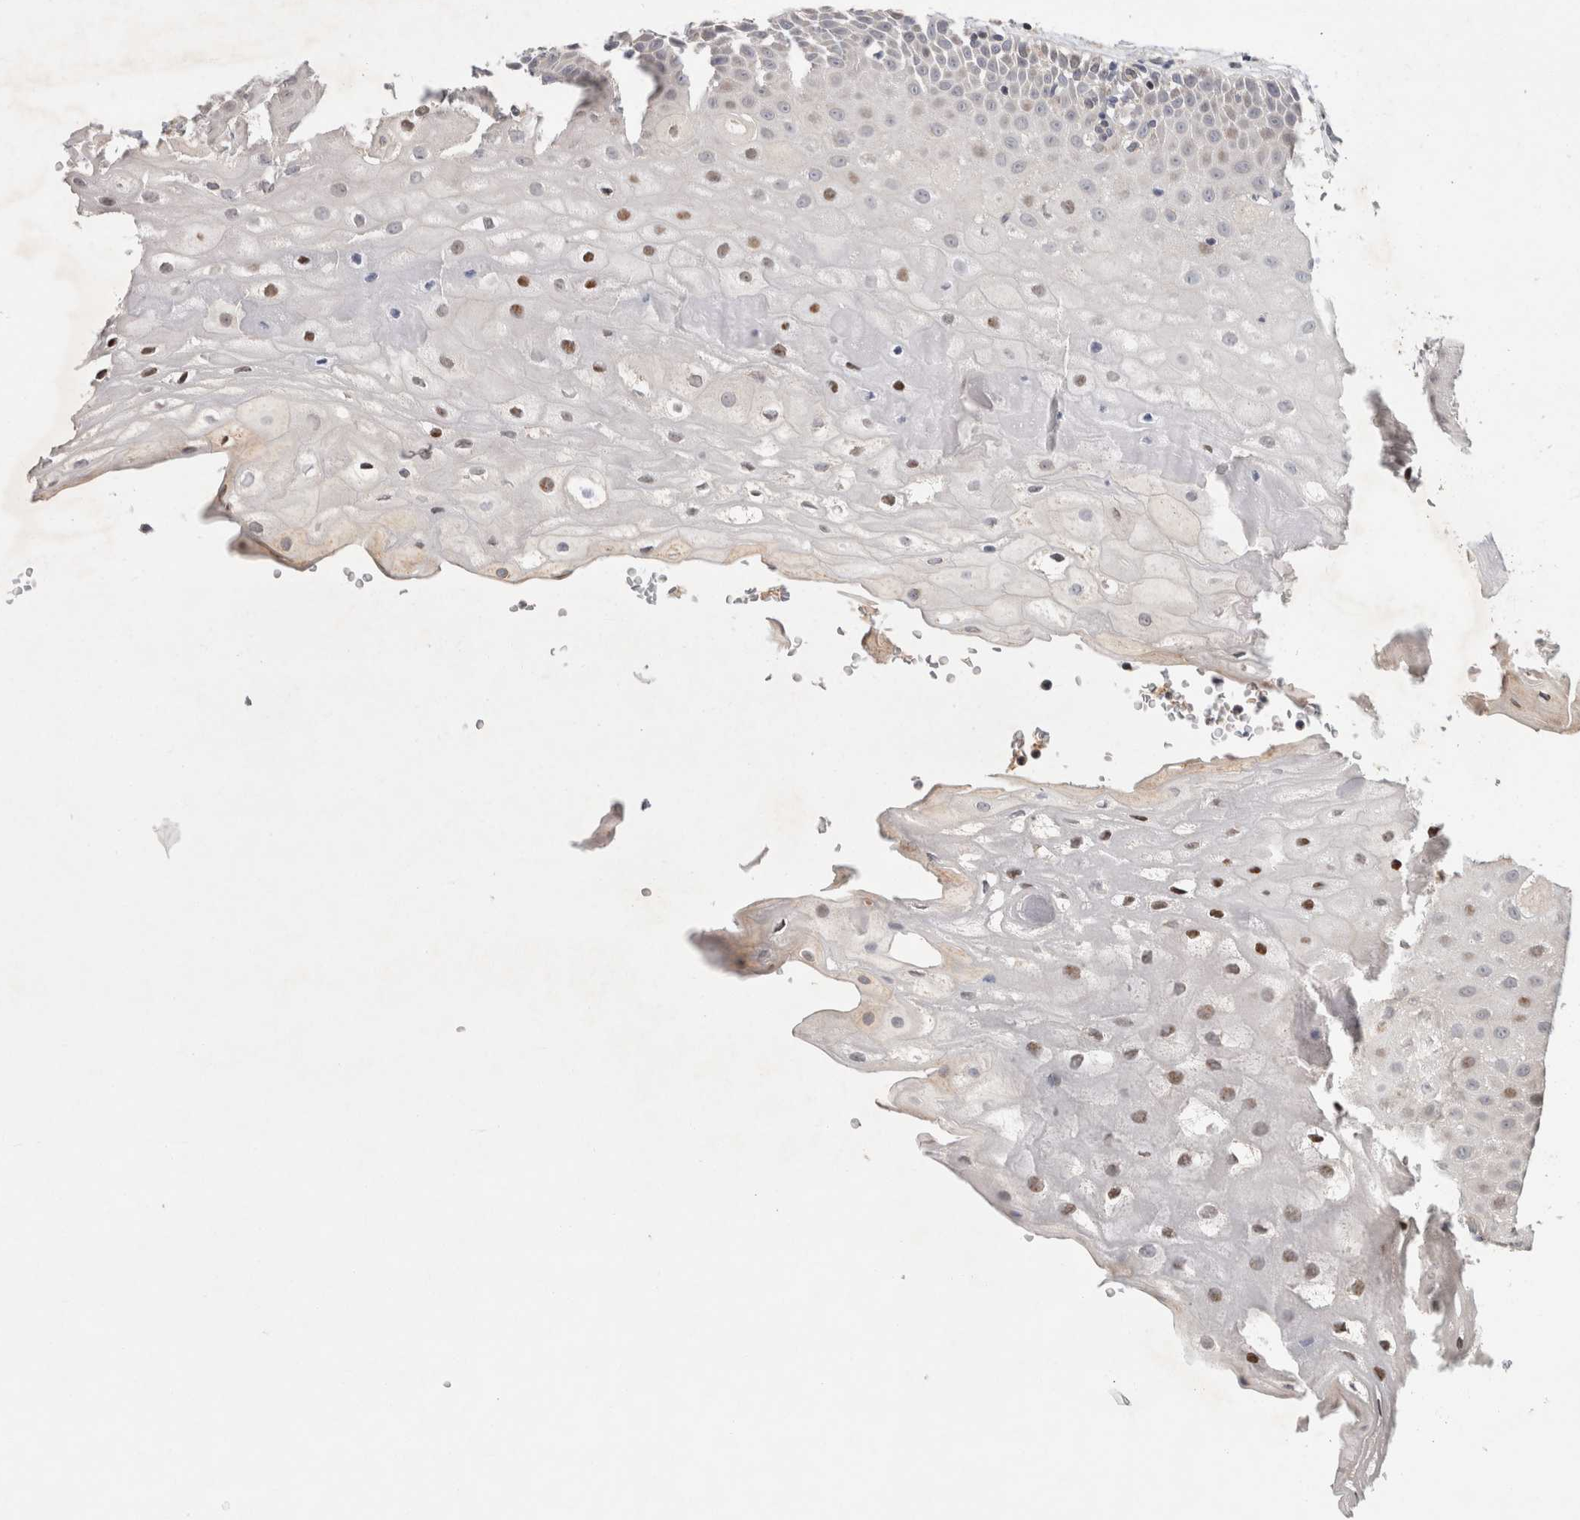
{"staining": {"intensity": "moderate", "quantity": "<25%", "location": "nuclear"}, "tissue": "oral mucosa", "cell_type": "Squamous epithelial cells", "image_type": "normal", "snomed": [{"axis": "morphology", "description": "Normal tissue, NOS"}, {"axis": "topography", "description": "Oral tissue"}], "caption": "Immunohistochemical staining of normal human oral mucosa reveals low levels of moderate nuclear expression in approximately <25% of squamous epithelial cells. Nuclei are stained in blue.", "gene": "C8orf58", "patient": {"sex": "female", "age": 76}}